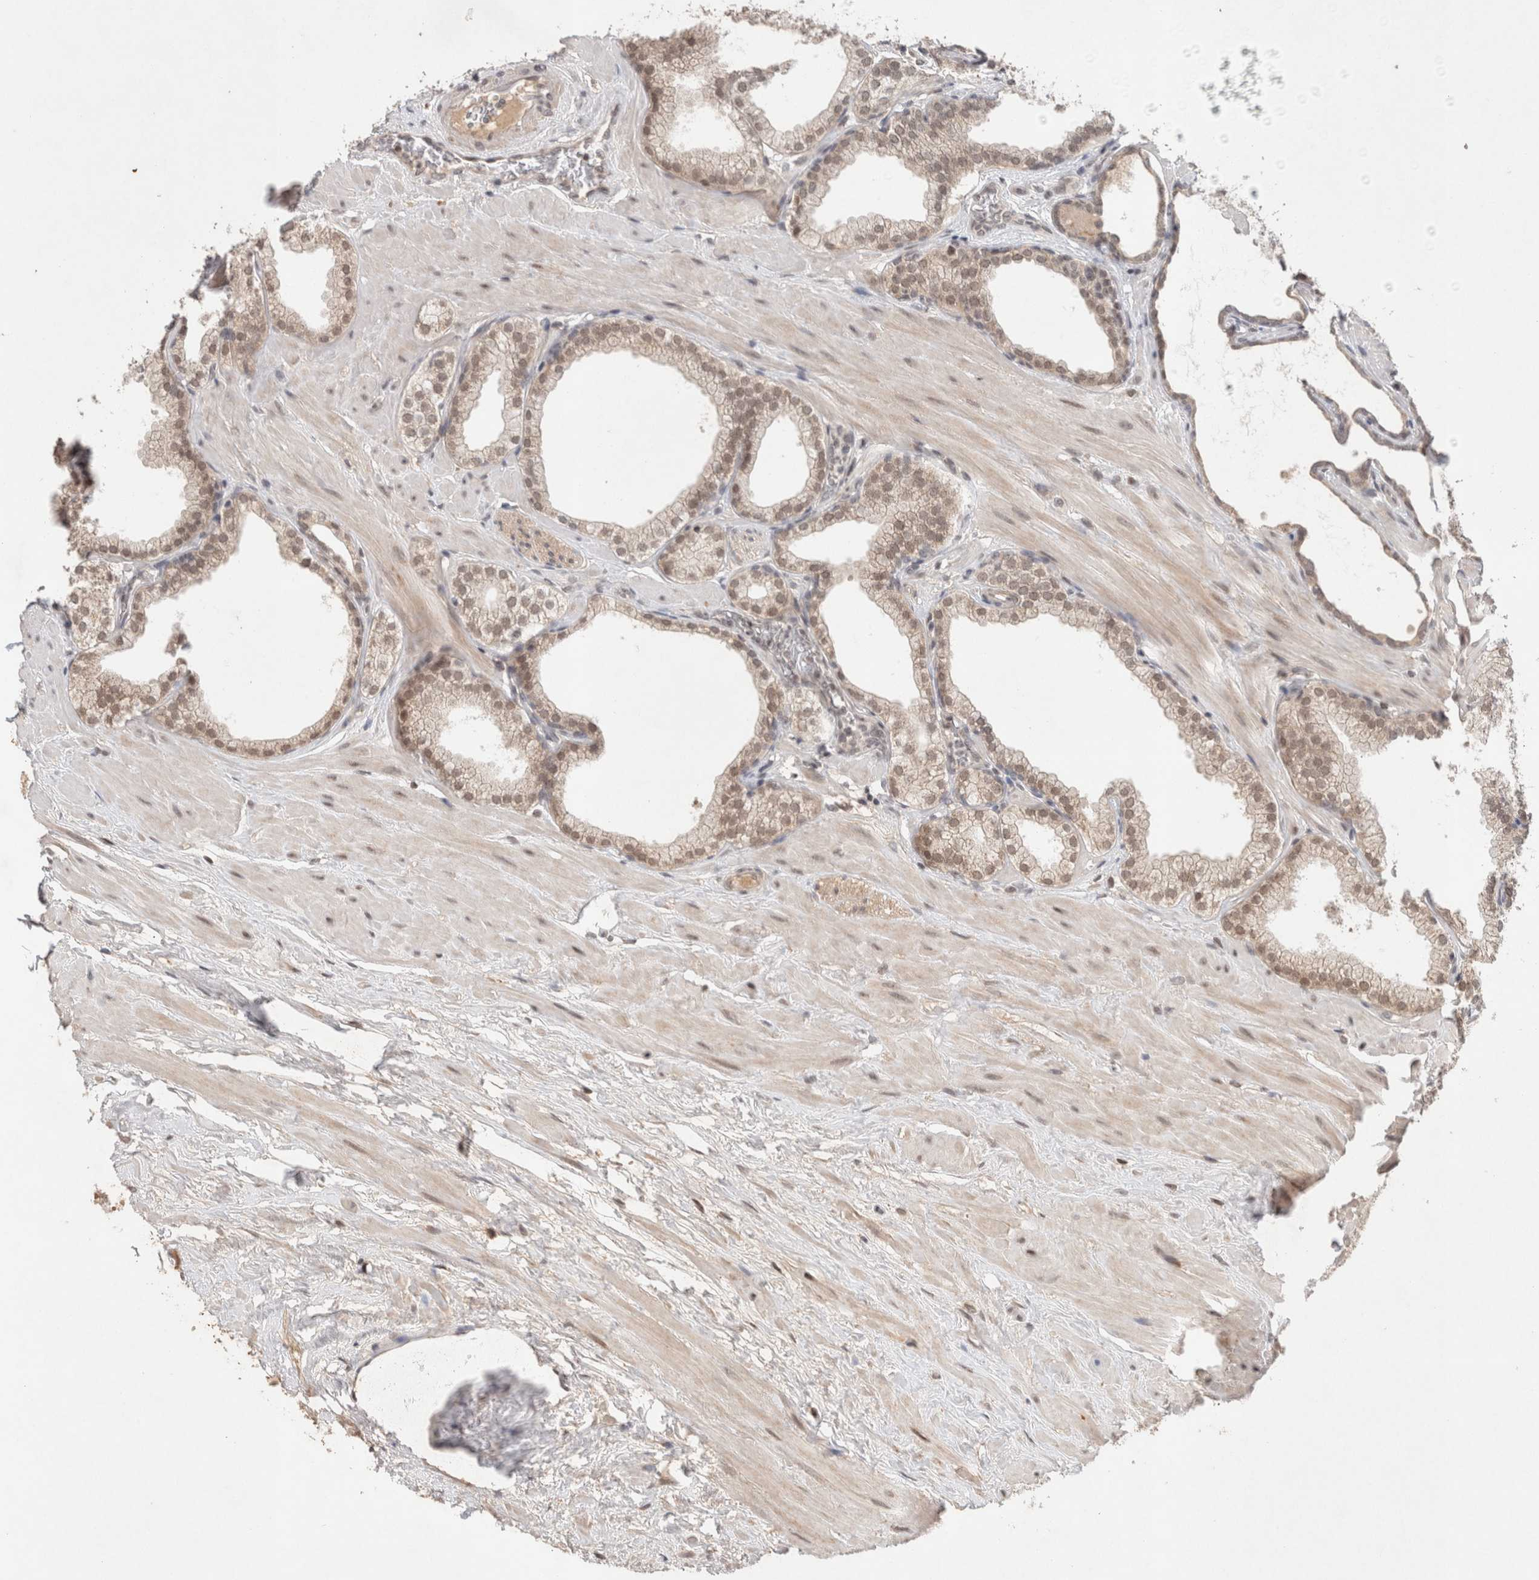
{"staining": {"intensity": "weak", "quantity": ">75%", "location": "cytoplasmic/membranous,nuclear"}, "tissue": "prostate", "cell_type": "Glandular cells", "image_type": "normal", "snomed": [{"axis": "morphology", "description": "Normal tissue, NOS"}, {"axis": "morphology", "description": "Urothelial carcinoma, Low grade"}, {"axis": "topography", "description": "Urinary bladder"}, {"axis": "topography", "description": "Prostate"}], "caption": "A photomicrograph of human prostate stained for a protein demonstrates weak cytoplasmic/membranous,nuclear brown staining in glandular cells. The staining was performed using DAB (3,3'-diaminobenzidine), with brown indicating positive protein expression. Nuclei are stained blue with hematoxylin.", "gene": "SYDE2", "patient": {"sex": "male", "age": 60}}